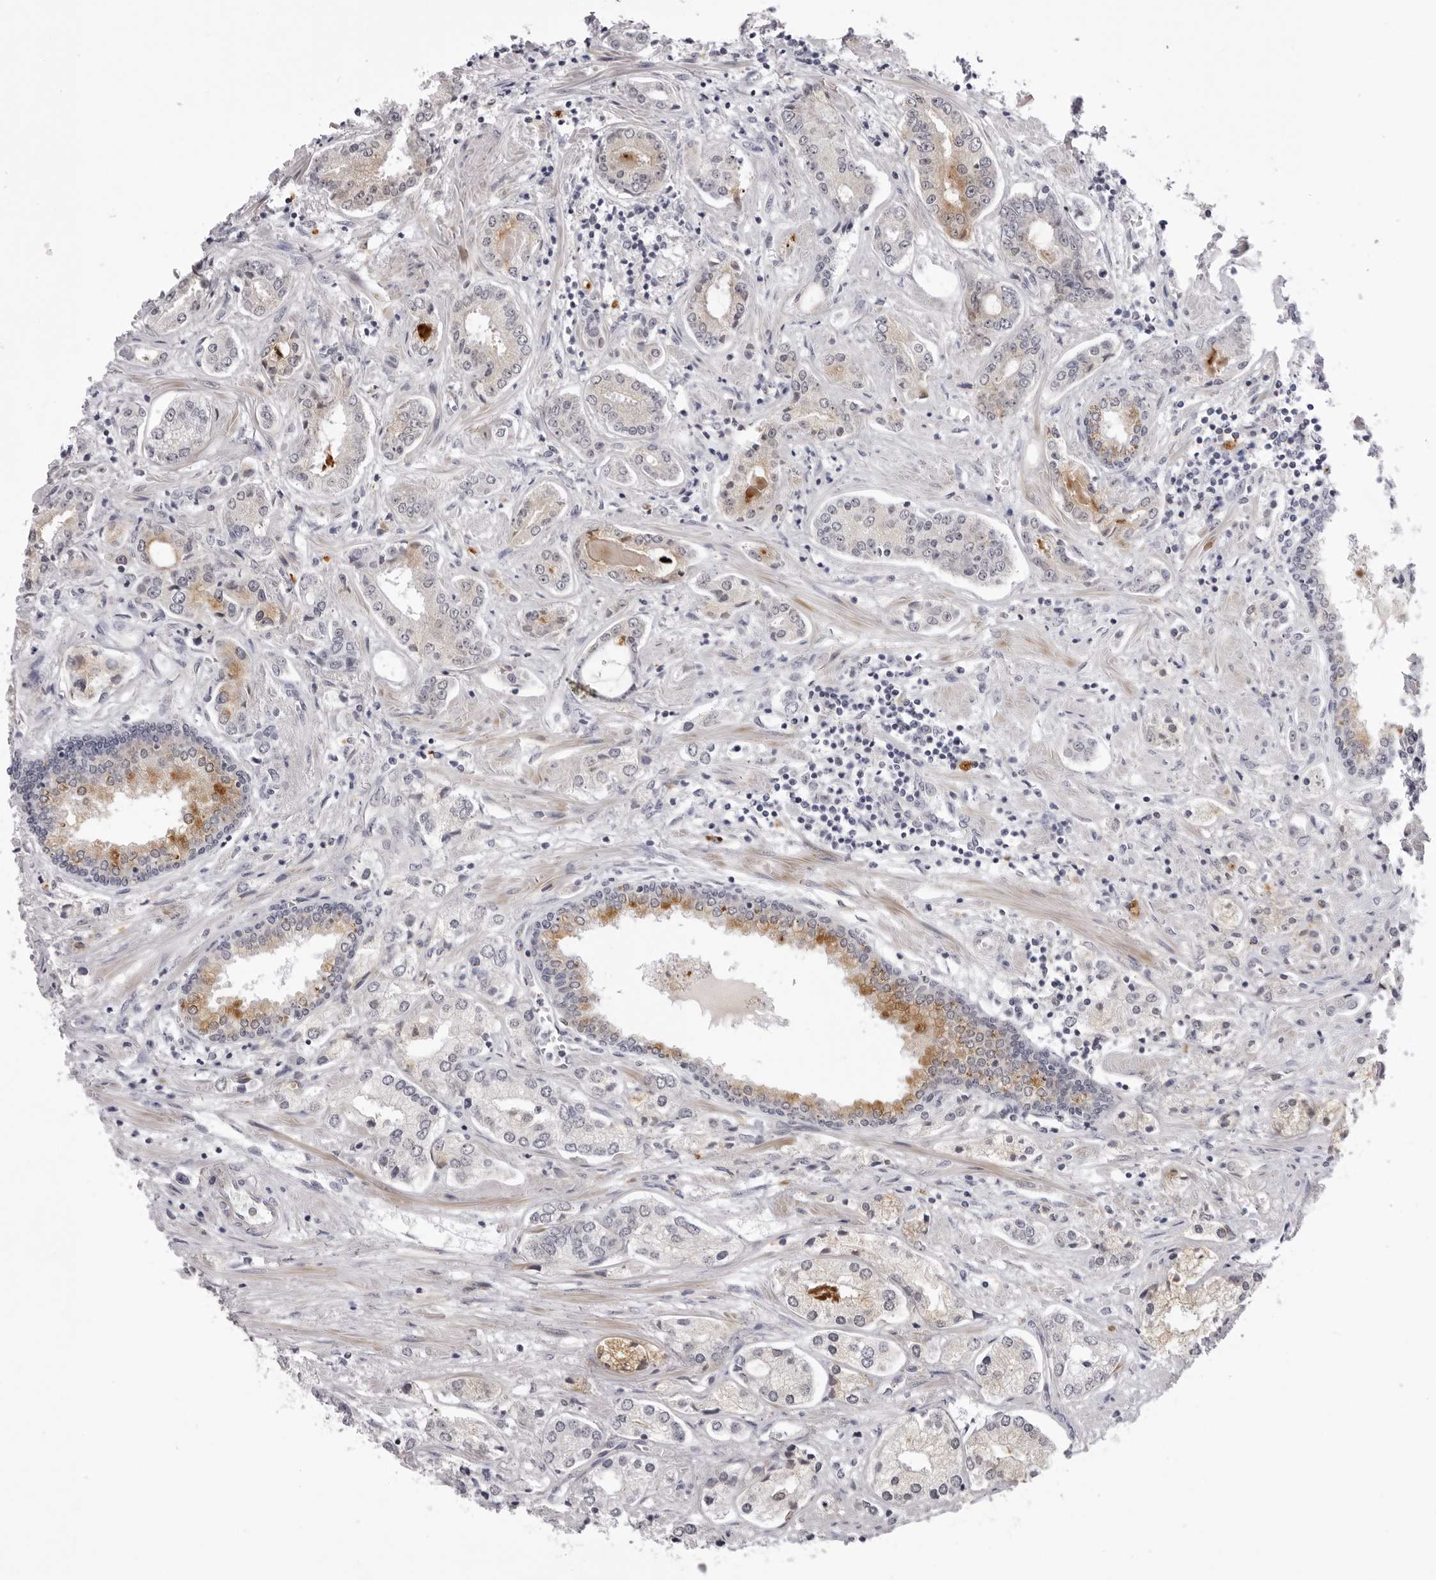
{"staining": {"intensity": "moderate", "quantity": "<25%", "location": "cytoplasmic/membranous"}, "tissue": "prostate cancer", "cell_type": "Tumor cells", "image_type": "cancer", "snomed": [{"axis": "morphology", "description": "Adenocarcinoma, High grade"}, {"axis": "topography", "description": "Prostate"}], "caption": "Immunohistochemistry image of neoplastic tissue: human high-grade adenocarcinoma (prostate) stained using IHC displays low levels of moderate protein expression localized specifically in the cytoplasmic/membranous of tumor cells, appearing as a cytoplasmic/membranous brown color.", "gene": "SUGCT", "patient": {"sex": "male", "age": 66}}